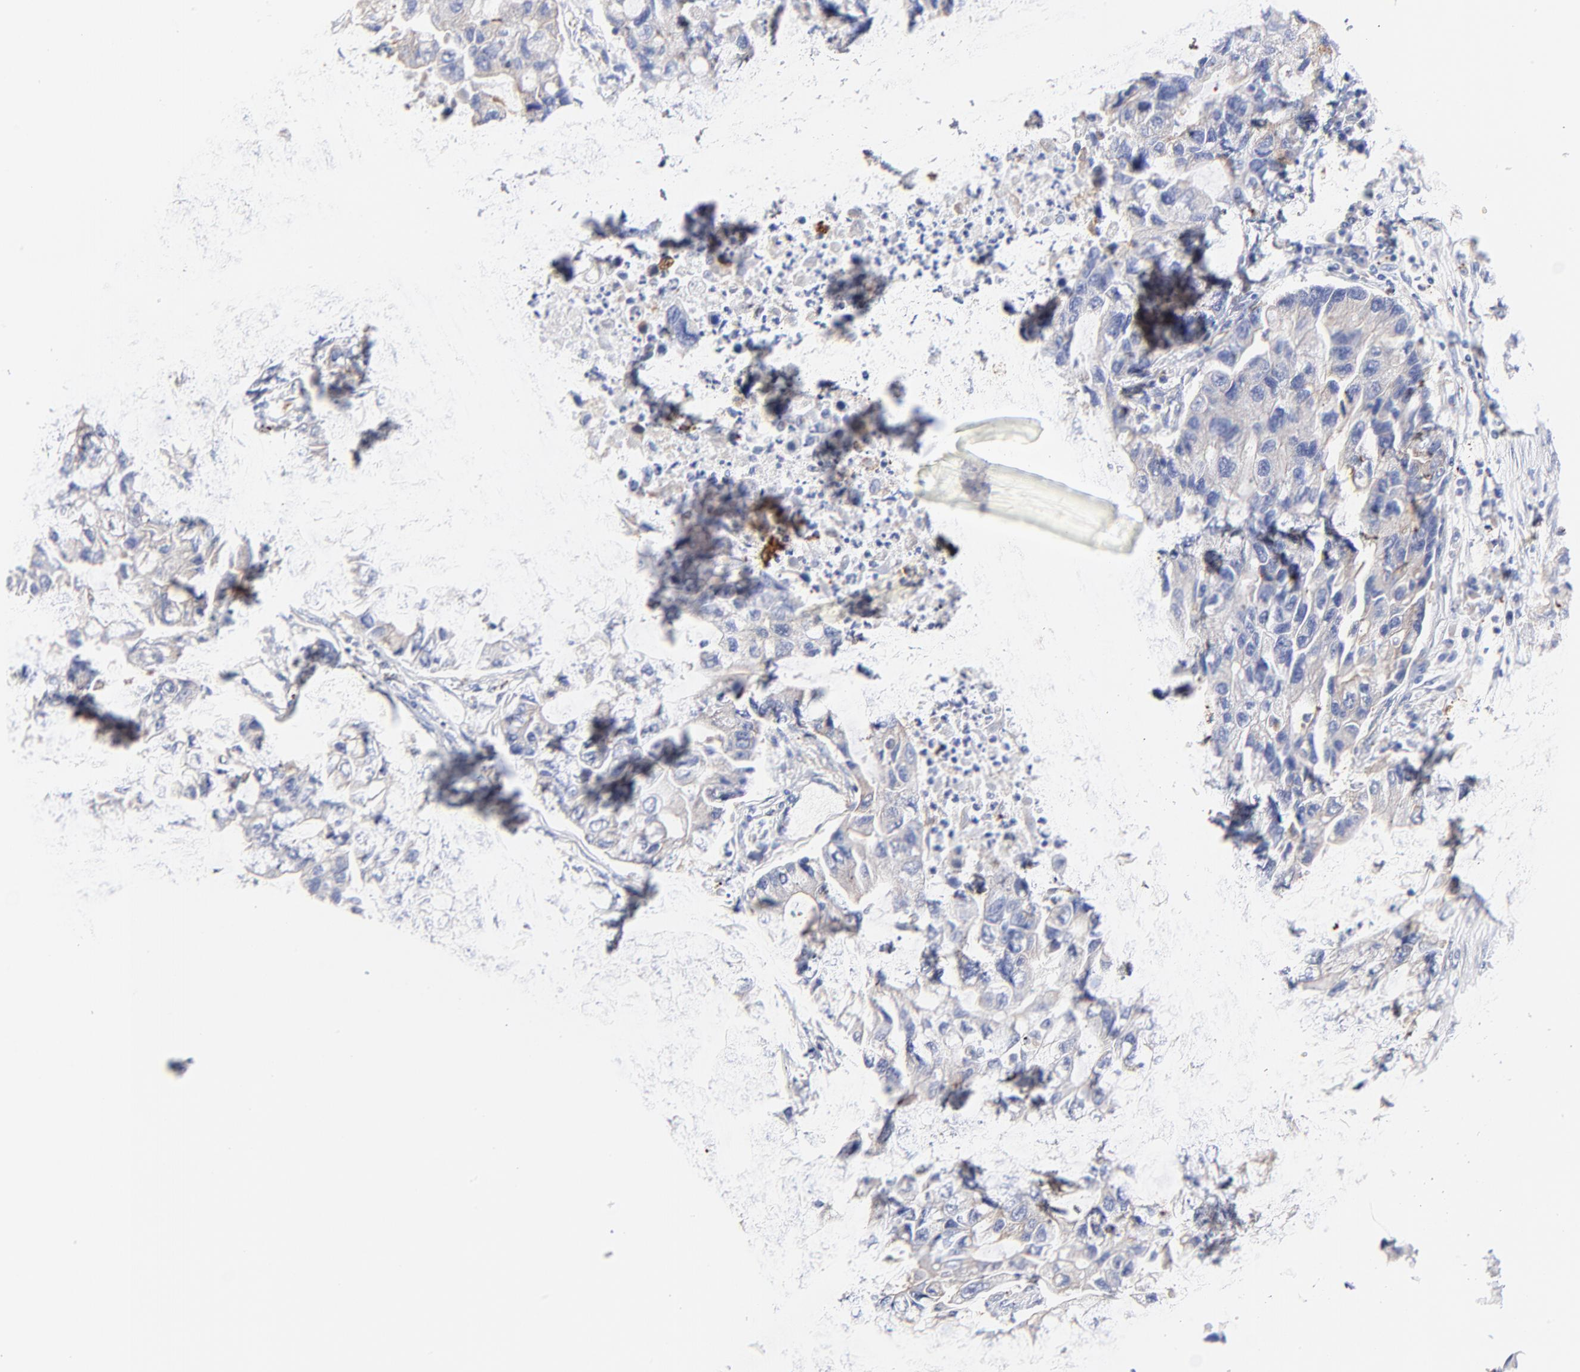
{"staining": {"intensity": "negative", "quantity": "none", "location": "none"}, "tissue": "lung cancer", "cell_type": "Tumor cells", "image_type": "cancer", "snomed": [{"axis": "morphology", "description": "Adenocarcinoma, NOS"}, {"axis": "topography", "description": "Lung"}], "caption": "Lung adenocarcinoma was stained to show a protein in brown. There is no significant positivity in tumor cells.", "gene": "FAM117B", "patient": {"sex": "female", "age": 51}}